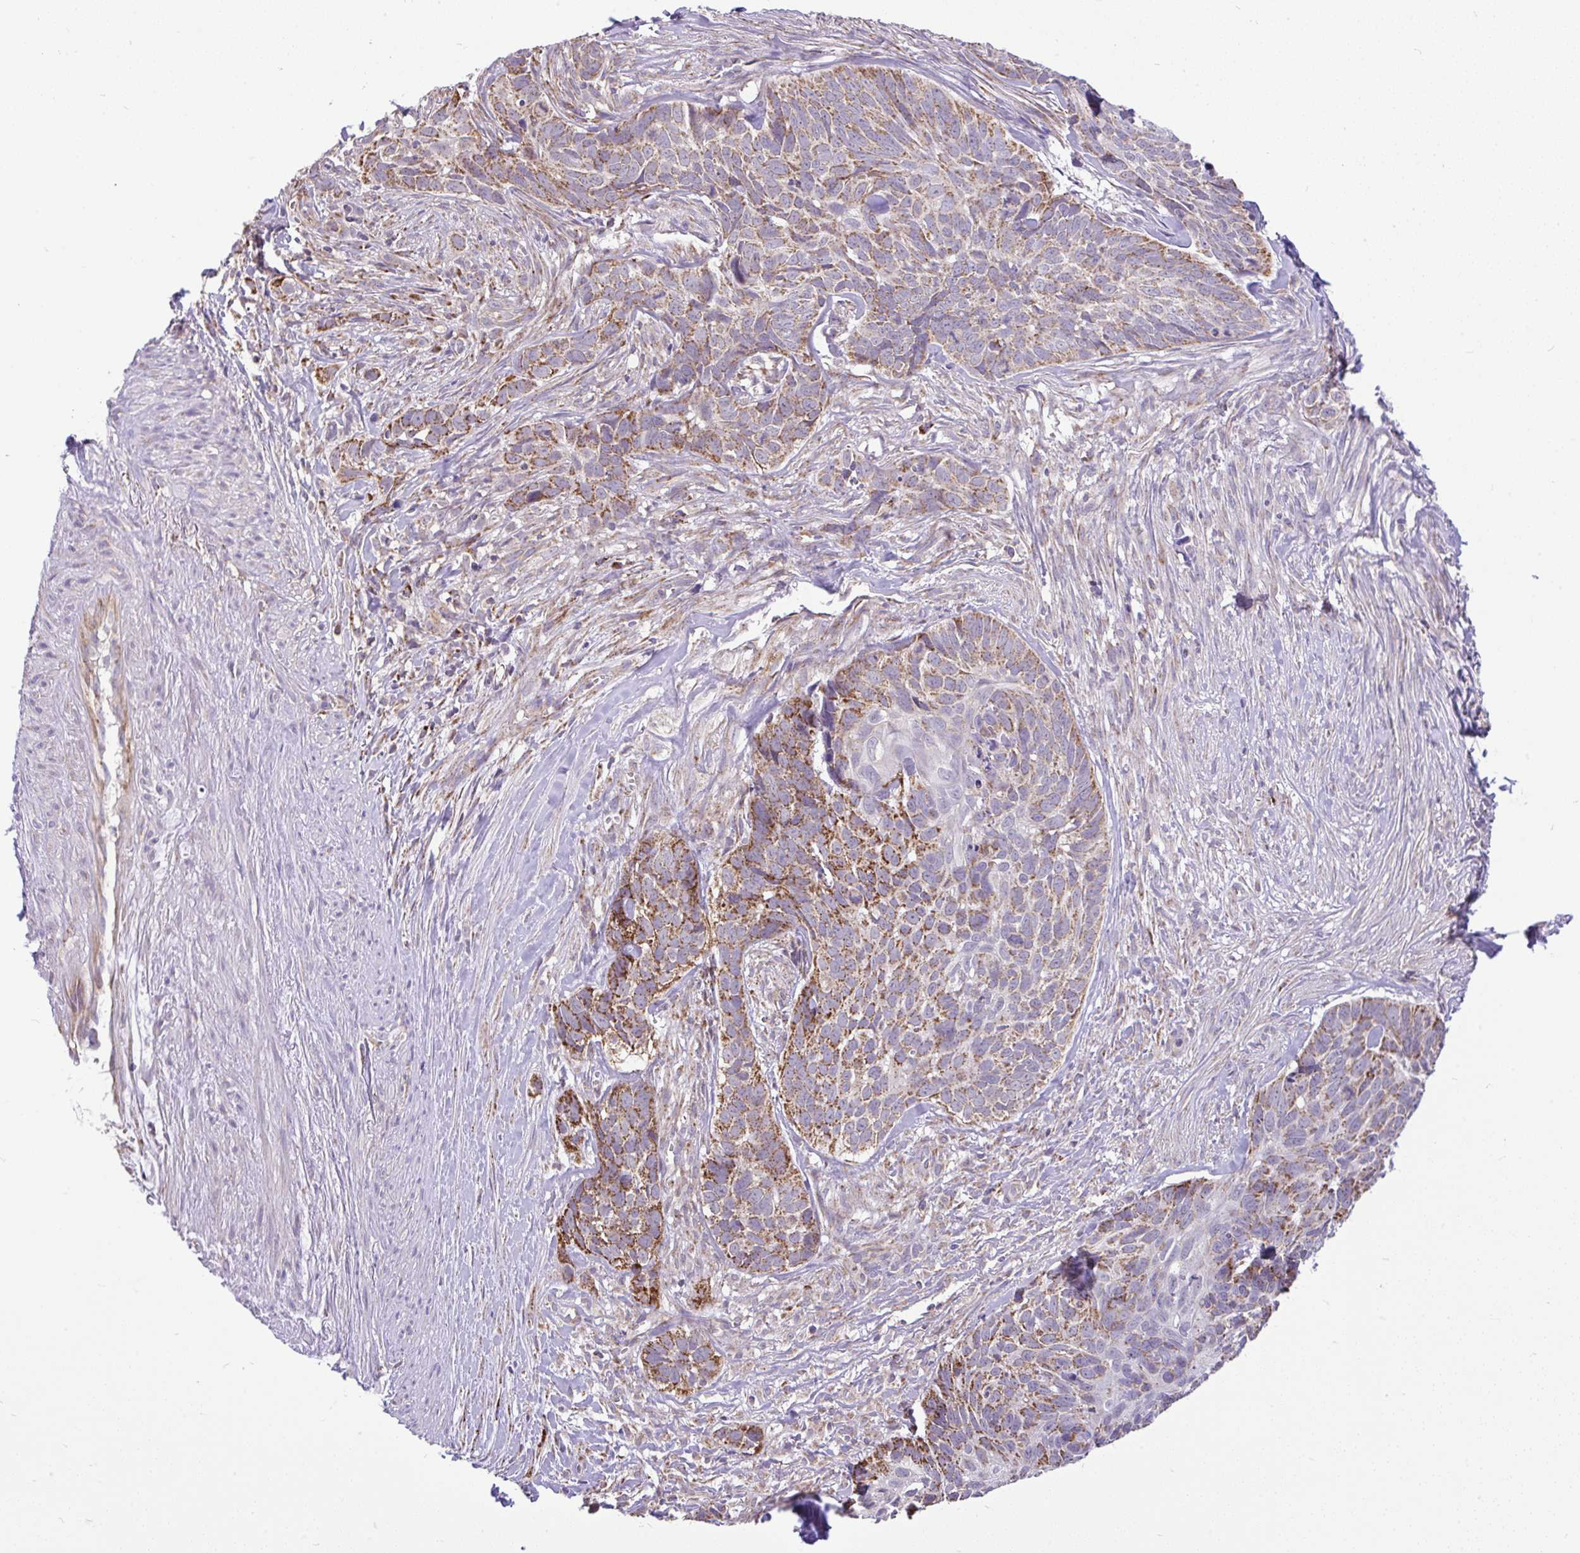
{"staining": {"intensity": "moderate", "quantity": "25%-75%", "location": "cytoplasmic/membranous"}, "tissue": "skin cancer", "cell_type": "Tumor cells", "image_type": "cancer", "snomed": [{"axis": "morphology", "description": "Basal cell carcinoma"}, {"axis": "topography", "description": "Skin"}], "caption": "Immunohistochemical staining of human skin basal cell carcinoma exhibits medium levels of moderate cytoplasmic/membranous positivity in about 25%-75% of tumor cells. Ihc stains the protein of interest in brown and the nuclei are stained blue.", "gene": "PYCR2", "patient": {"sex": "female", "age": 82}}